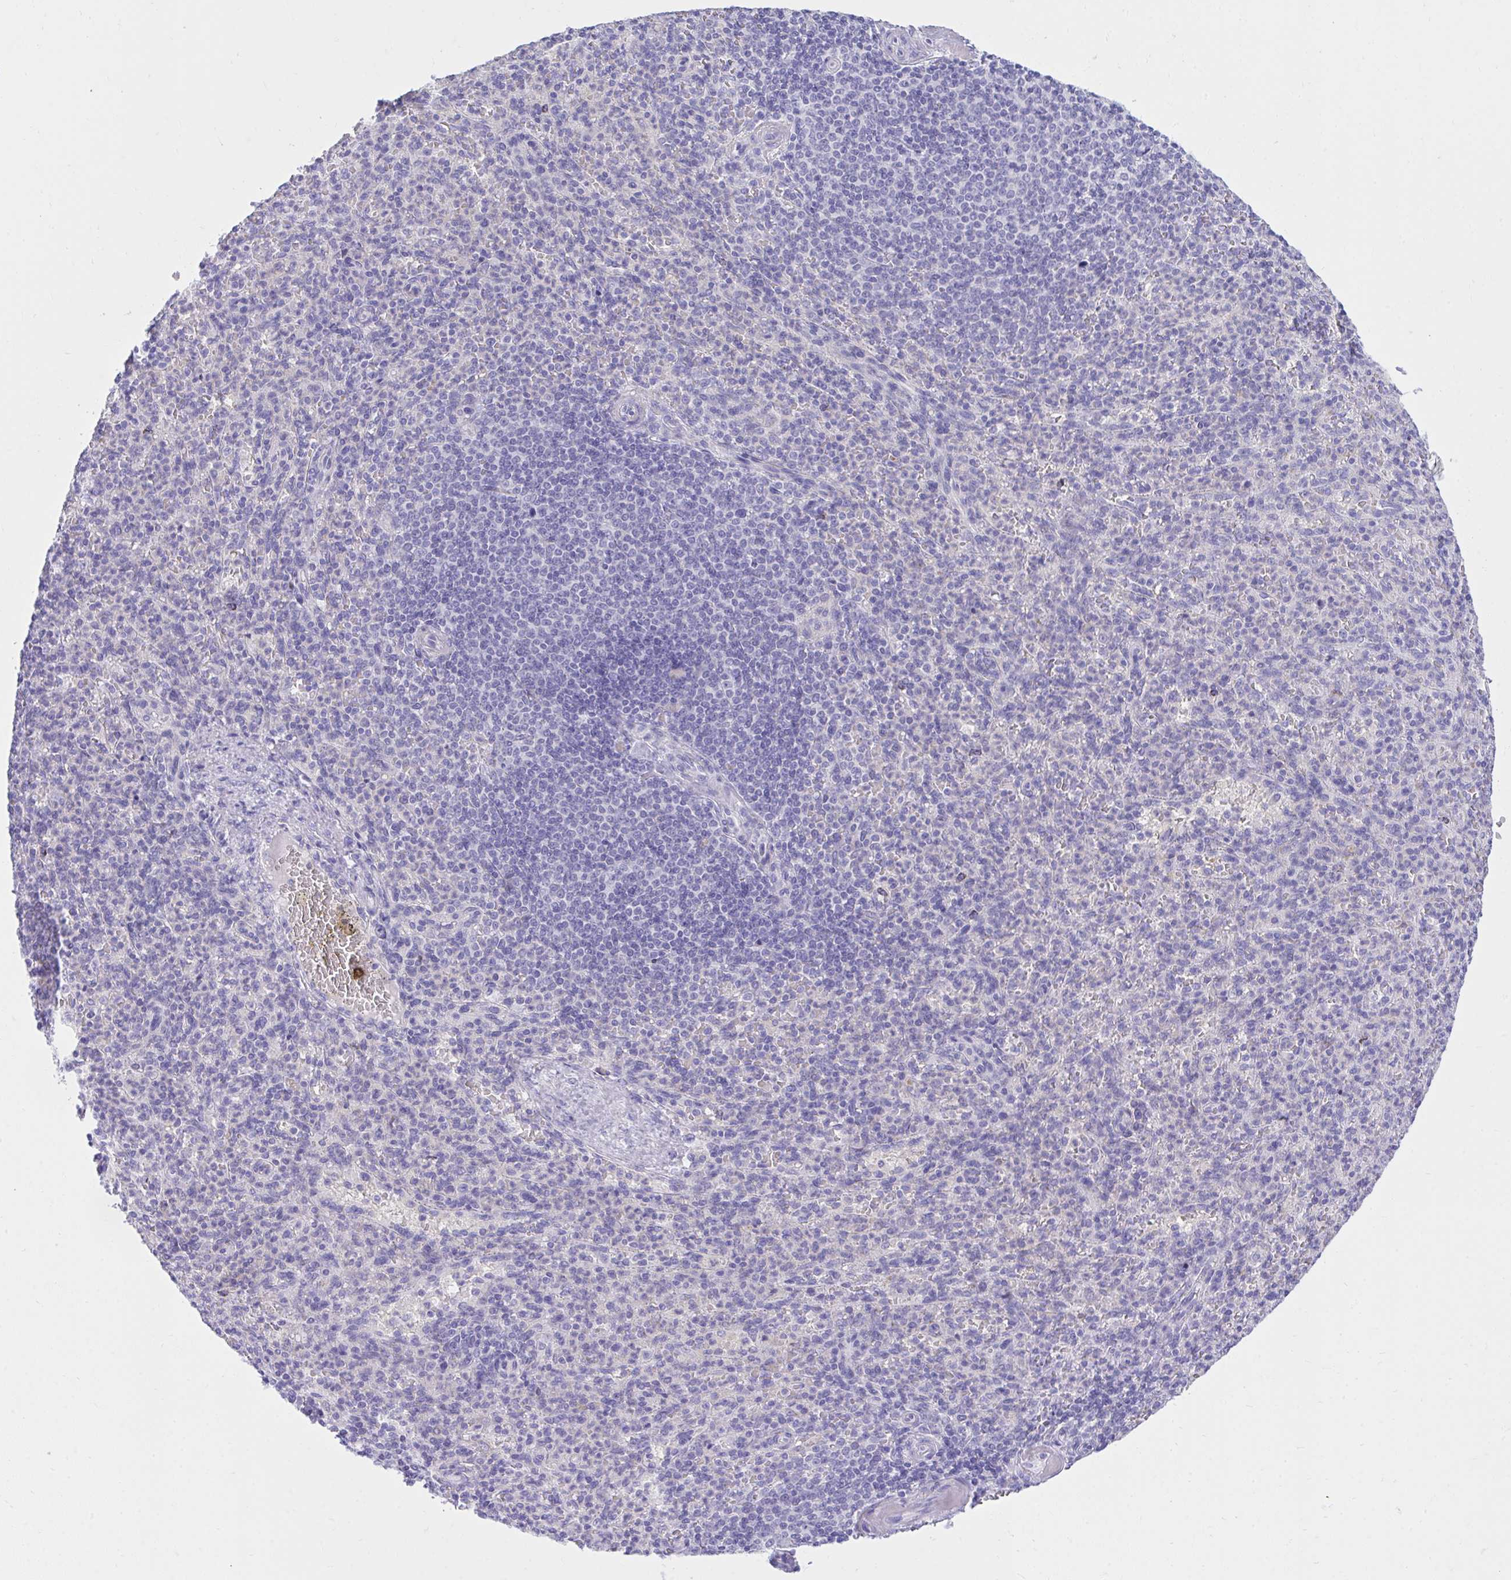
{"staining": {"intensity": "negative", "quantity": "none", "location": "none"}, "tissue": "spleen", "cell_type": "Cells in red pulp", "image_type": "normal", "snomed": [{"axis": "morphology", "description": "Normal tissue, NOS"}, {"axis": "topography", "description": "Spleen"}], "caption": "This is a photomicrograph of IHC staining of normal spleen, which shows no staining in cells in red pulp.", "gene": "PLEKHH1", "patient": {"sex": "female", "age": 74}}